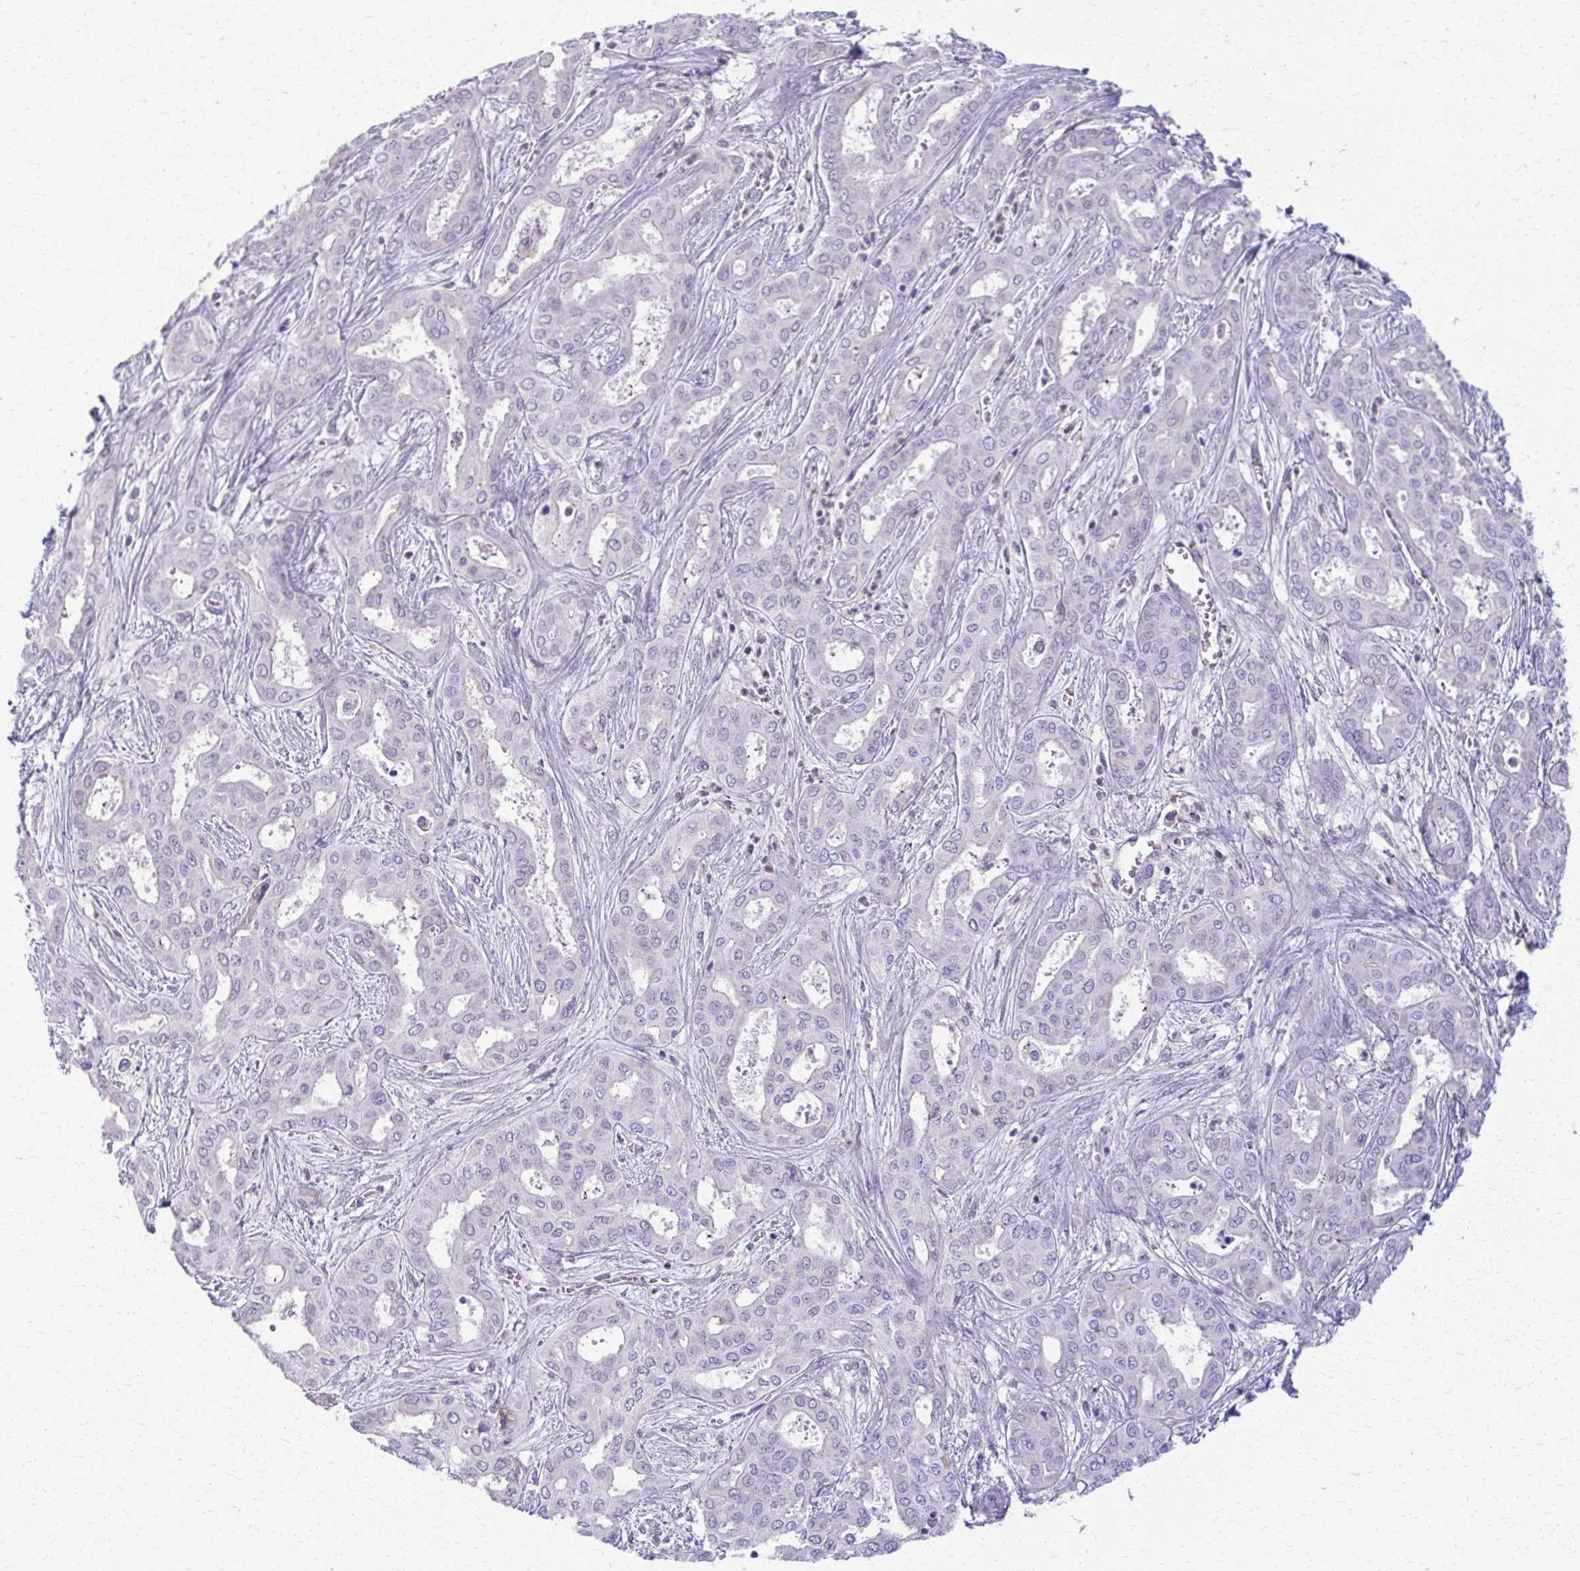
{"staining": {"intensity": "negative", "quantity": "none", "location": "none"}, "tissue": "liver cancer", "cell_type": "Tumor cells", "image_type": "cancer", "snomed": [{"axis": "morphology", "description": "Cholangiocarcinoma"}, {"axis": "topography", "description": "Liver"}], "caption": "Protein analysis of liver cancer (cholangiocarcinoma) demonstrates no significant staining in tumor cells.", "gene": "OR4M1", "patient": {"sex": "female", "age": 64}}